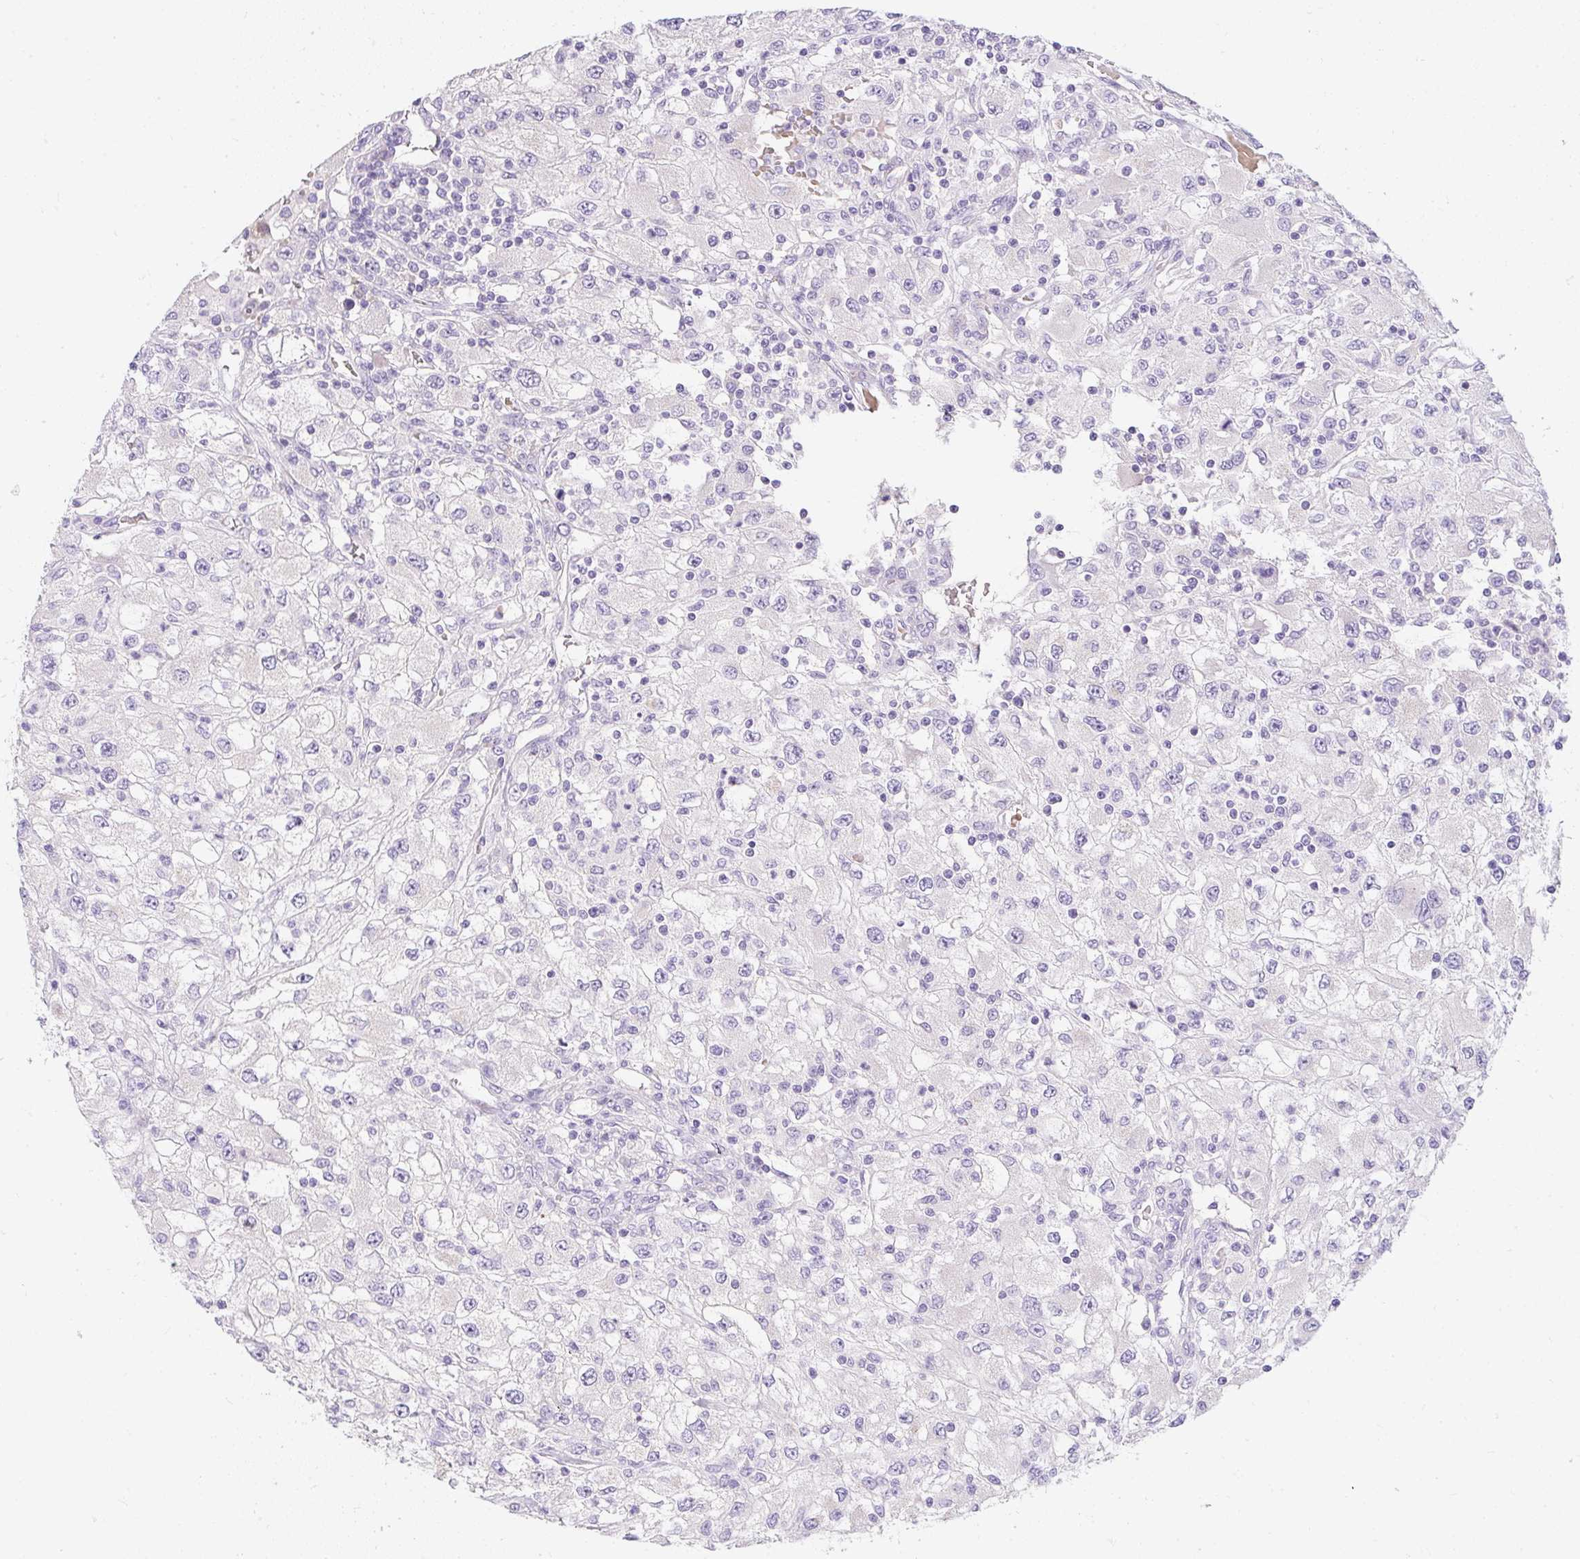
{"staining": {"intensity": "negative", "quantity": "none", "location": "none"}, "tissue": "renal cancer", "cell_type": "Tumor cells", "image_type": "cancer", "snomed": [{"axis": "morphology", "description": "Adenocarcinoma, NOS"}, {"axis": "topography", "description": "Kidney"}], "caption": "Immunohistochemistry (IHC) photomicrograph of human renal cancer (adenocarcinoma) stained for a protein (brown), which exhibits no positivity in tumor cells.", "gene": "DTX4", "patient": {"sex": "female", "age": 67}}